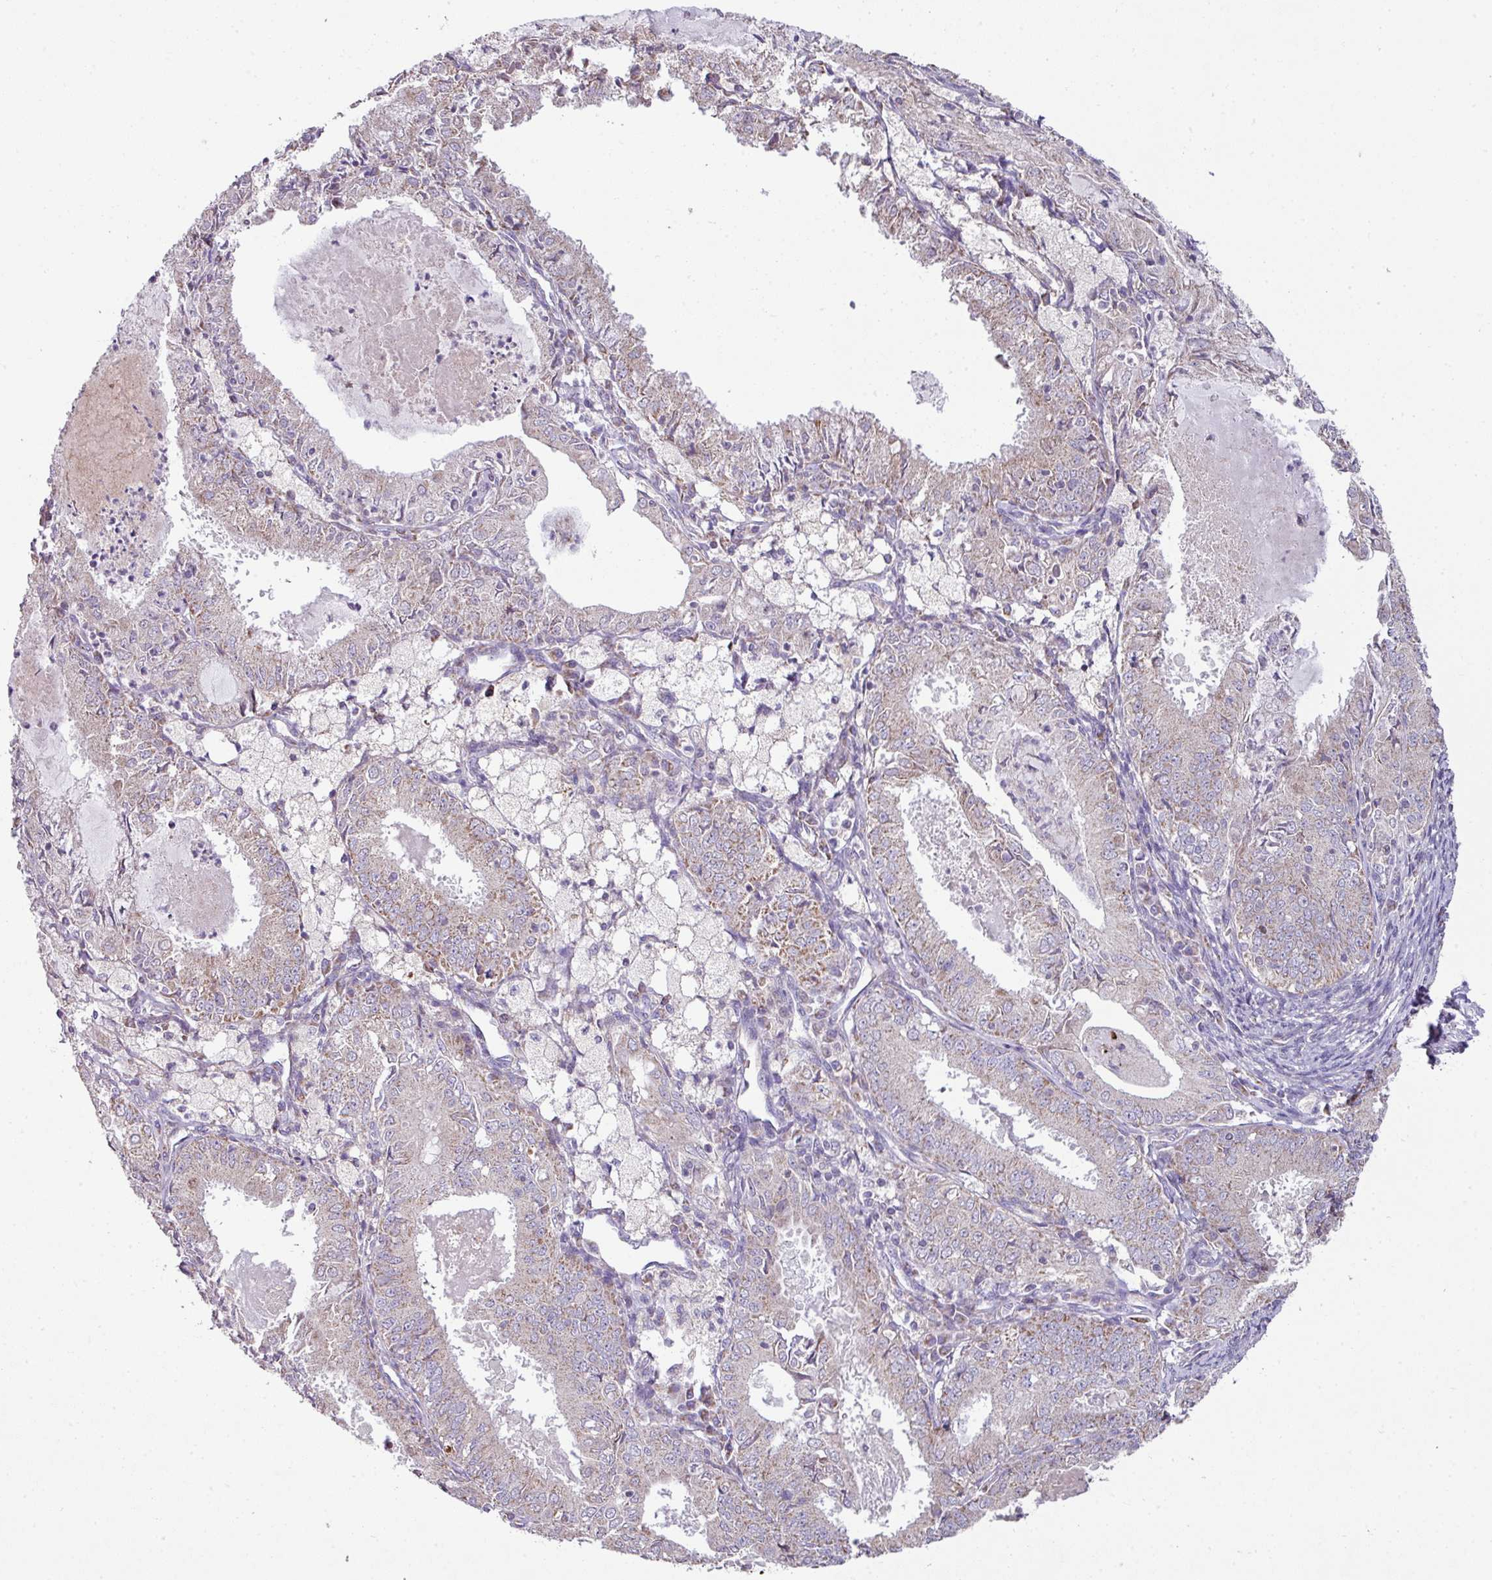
{"staining": {"intensity": "weak", "quantity": "25%-75%", "location": "cytoplasmic/membranous"}, "tissue": "endometrial cancer", "cell_type": "Tumor cells", "image_type": "cancer", "snomed": [{"axis": "morphology", "description": "Adenocarcinoma, NOS"}, {"axis": "topography", "description": "Endometrium"}], "caption": "Weak cytoplasmic/membranous positivity is seen in approximately 25%-75% of tumor cells in endometrial adenocarcinoma.", "gene": "LRRC9", "patient": {"sex": "female", "age": 57}}